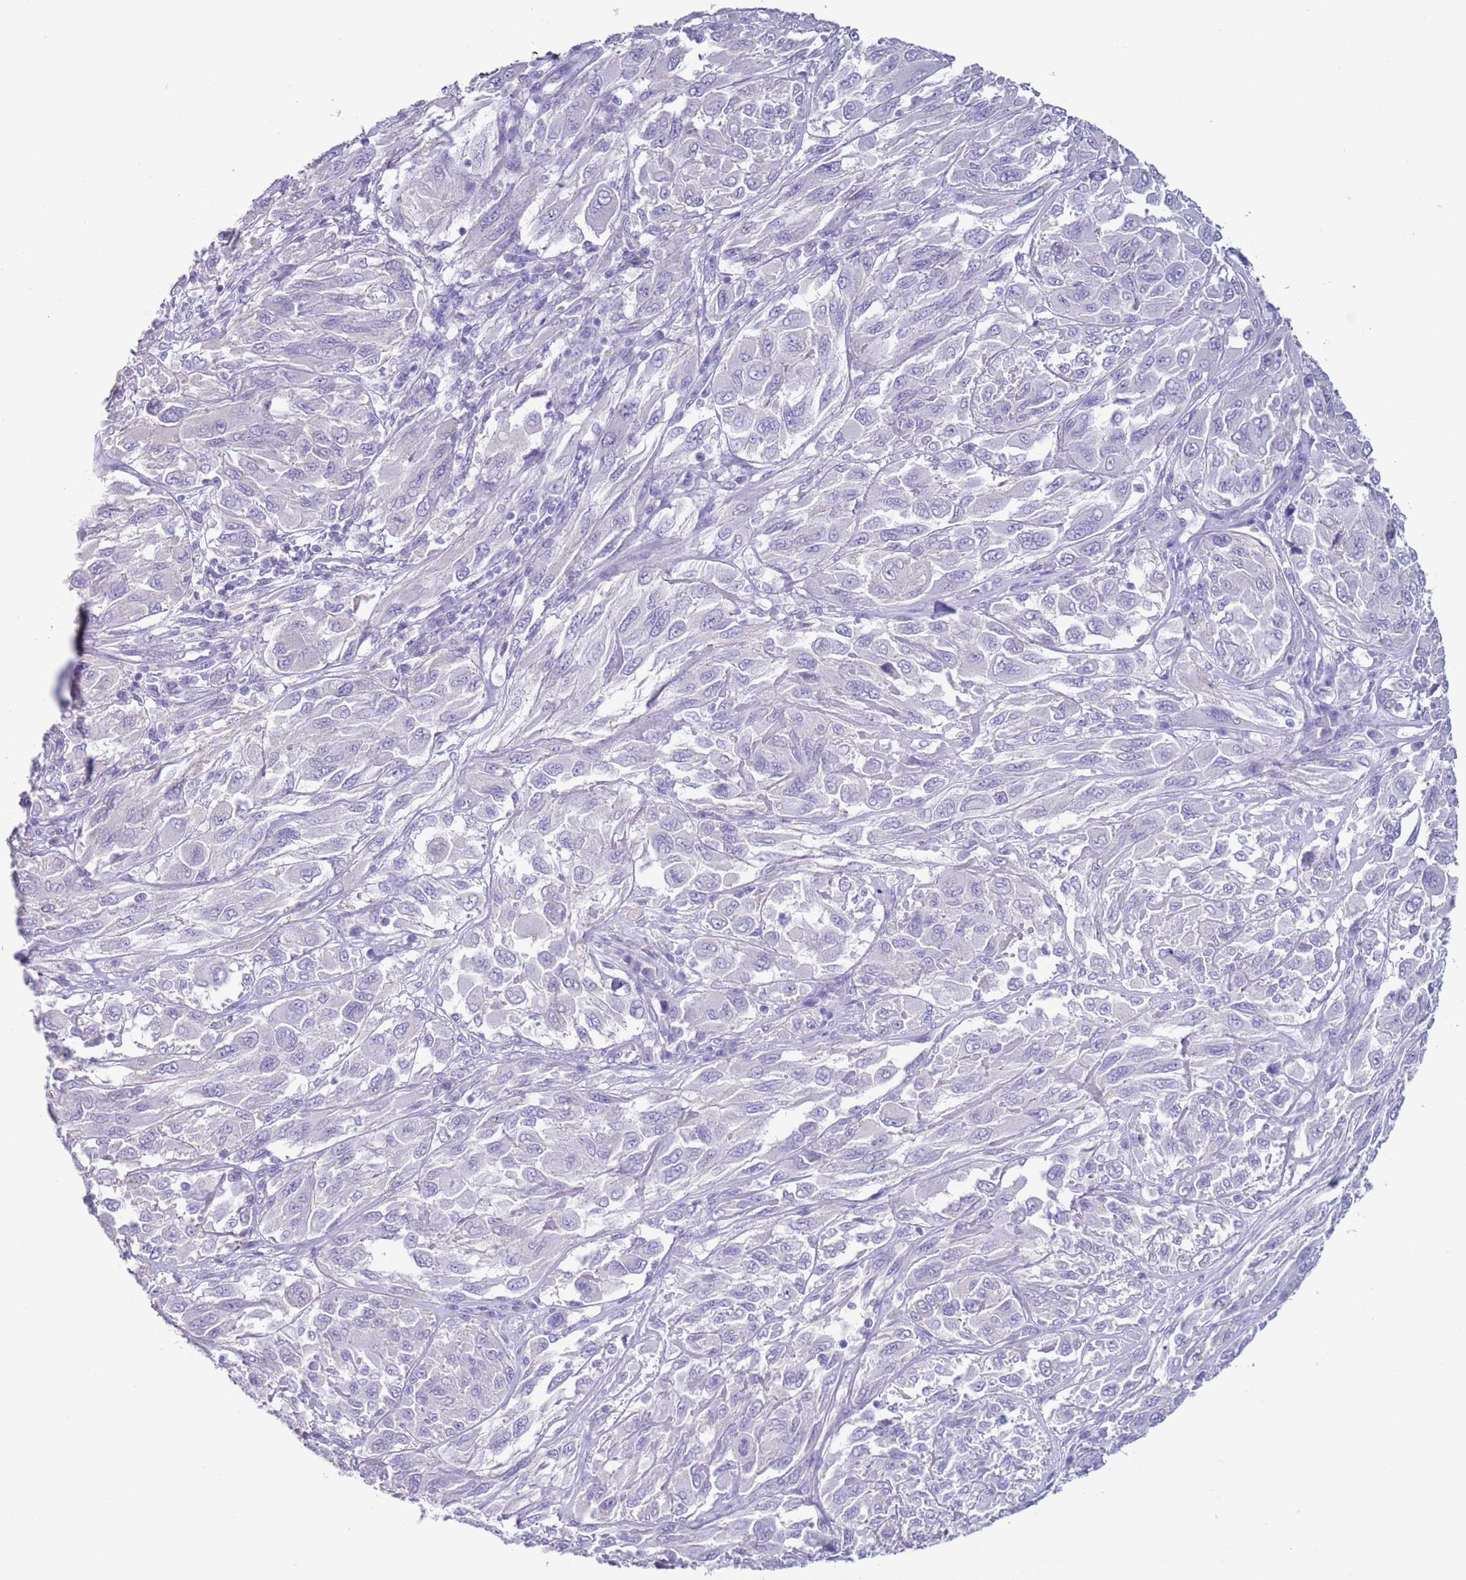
{"staining": {"intensity": "negative", "quantity": "none", "location": "none"}, "tissue": "melanoma", "cell_type": "Tumor cells", "image_type": "cancer", "snomed": [{"axis": "morphology", "description": "Malignant melanoma, NOS"}, {"axis": "topography", "description": "Skin"}], "caption": "DAB (3,3'-diaminobenzidine) immunohistochemical staining of human melanoma exhibits no significant expression in tumor cells.", "gene": "NPAP1", "patient": {"sex": "female", "age": 91}}